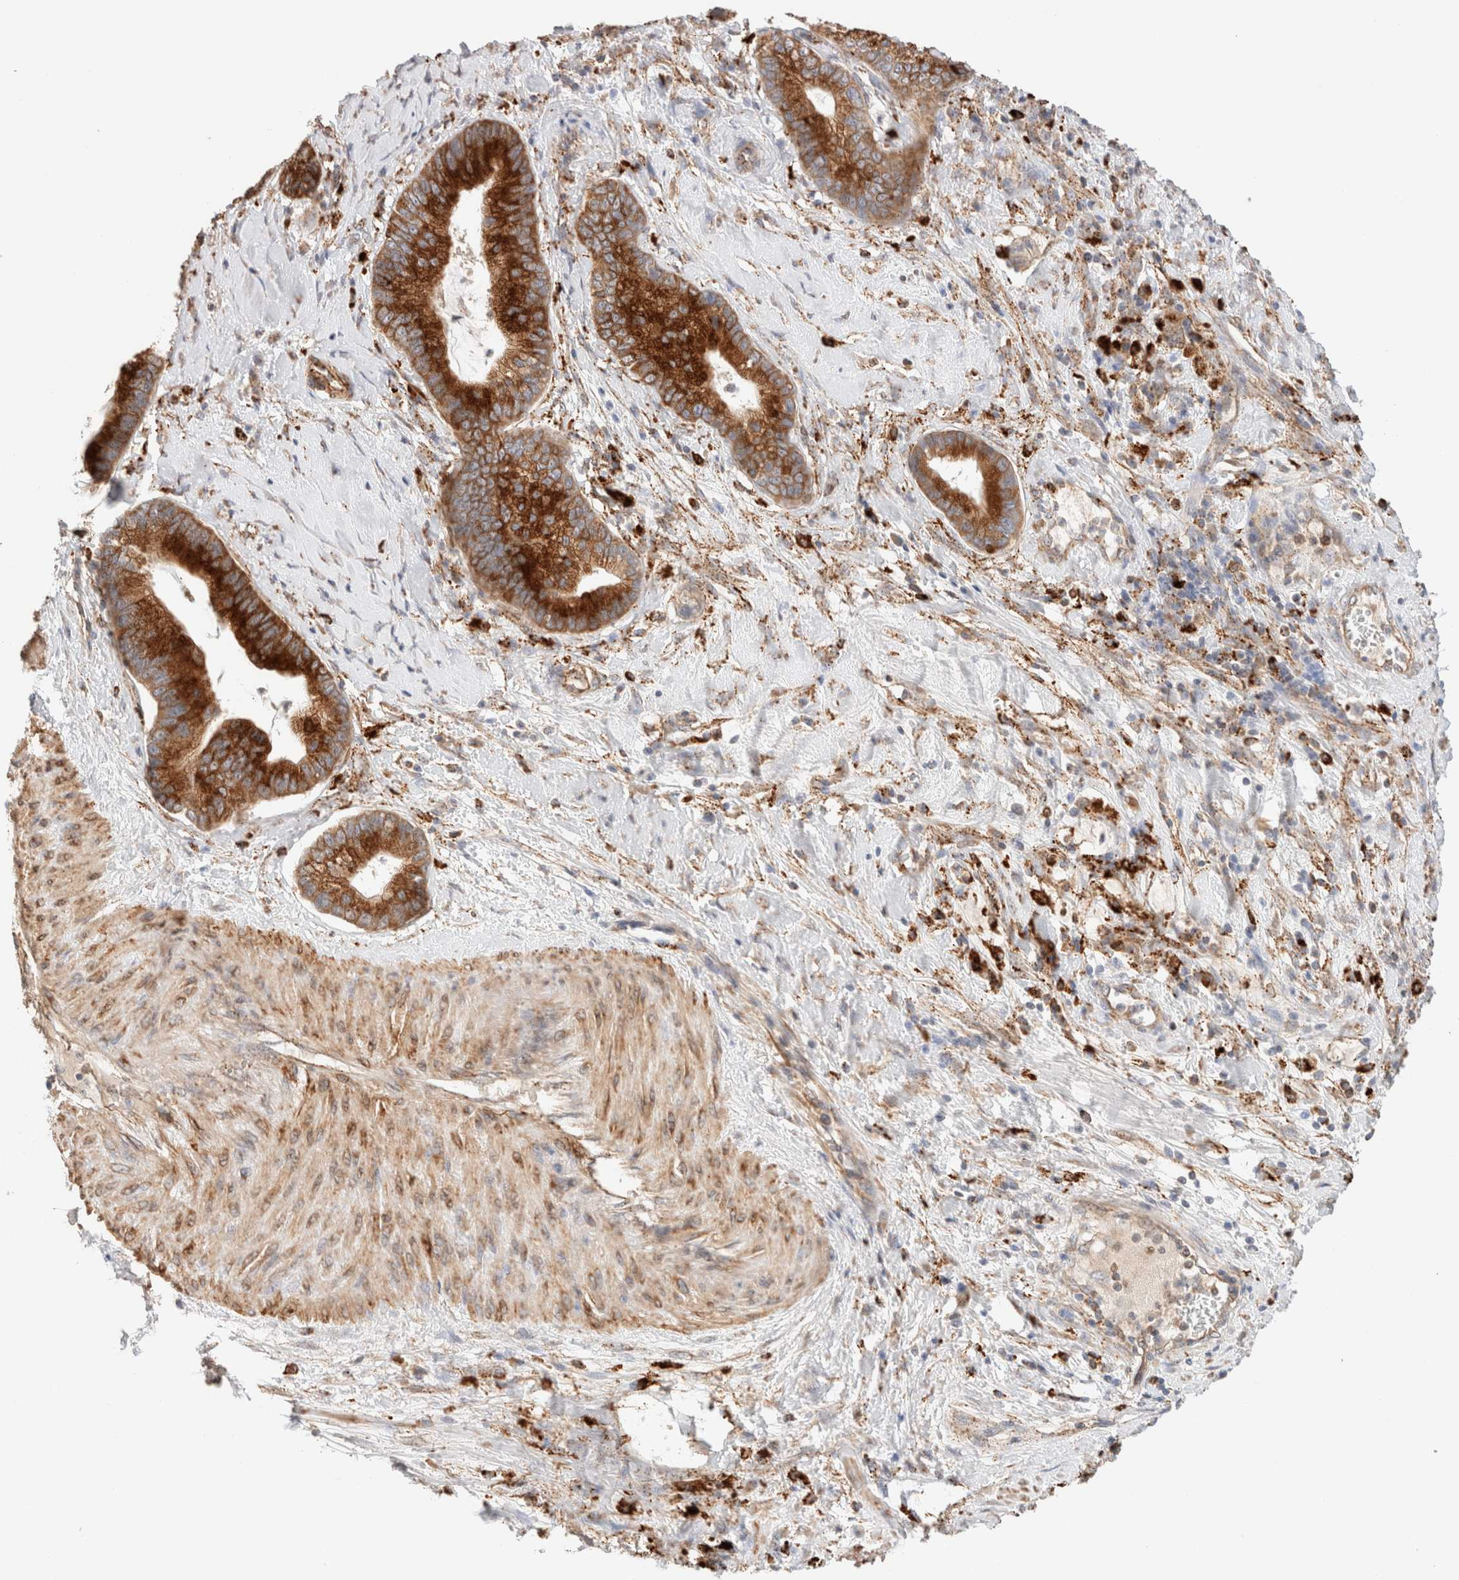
{"staining": {"intensity": "strong", "quantity": ">75%", "location": "cytoplasmic/membranous"}, "tissue": "cervical cancer", "cell_type": "Tumor cells", "image_type": "cancer", "snomed": [{"axis": "morphology", "description": "Adenocarcinoma, NOS"}, {"axis": "topography", "description": "Cervix"}], "caption": "Cervical cancer (adenocarcinoma) tissue shows strong cytoplasmic/membranous expression in approximately >75% of tumor cells, visualized by immunohistochemistry. Ihc stains the protein in brown and the nuclei are stained blue.", "gene": "RABEPK", "patient": {"sex": "female", "age": 44}}